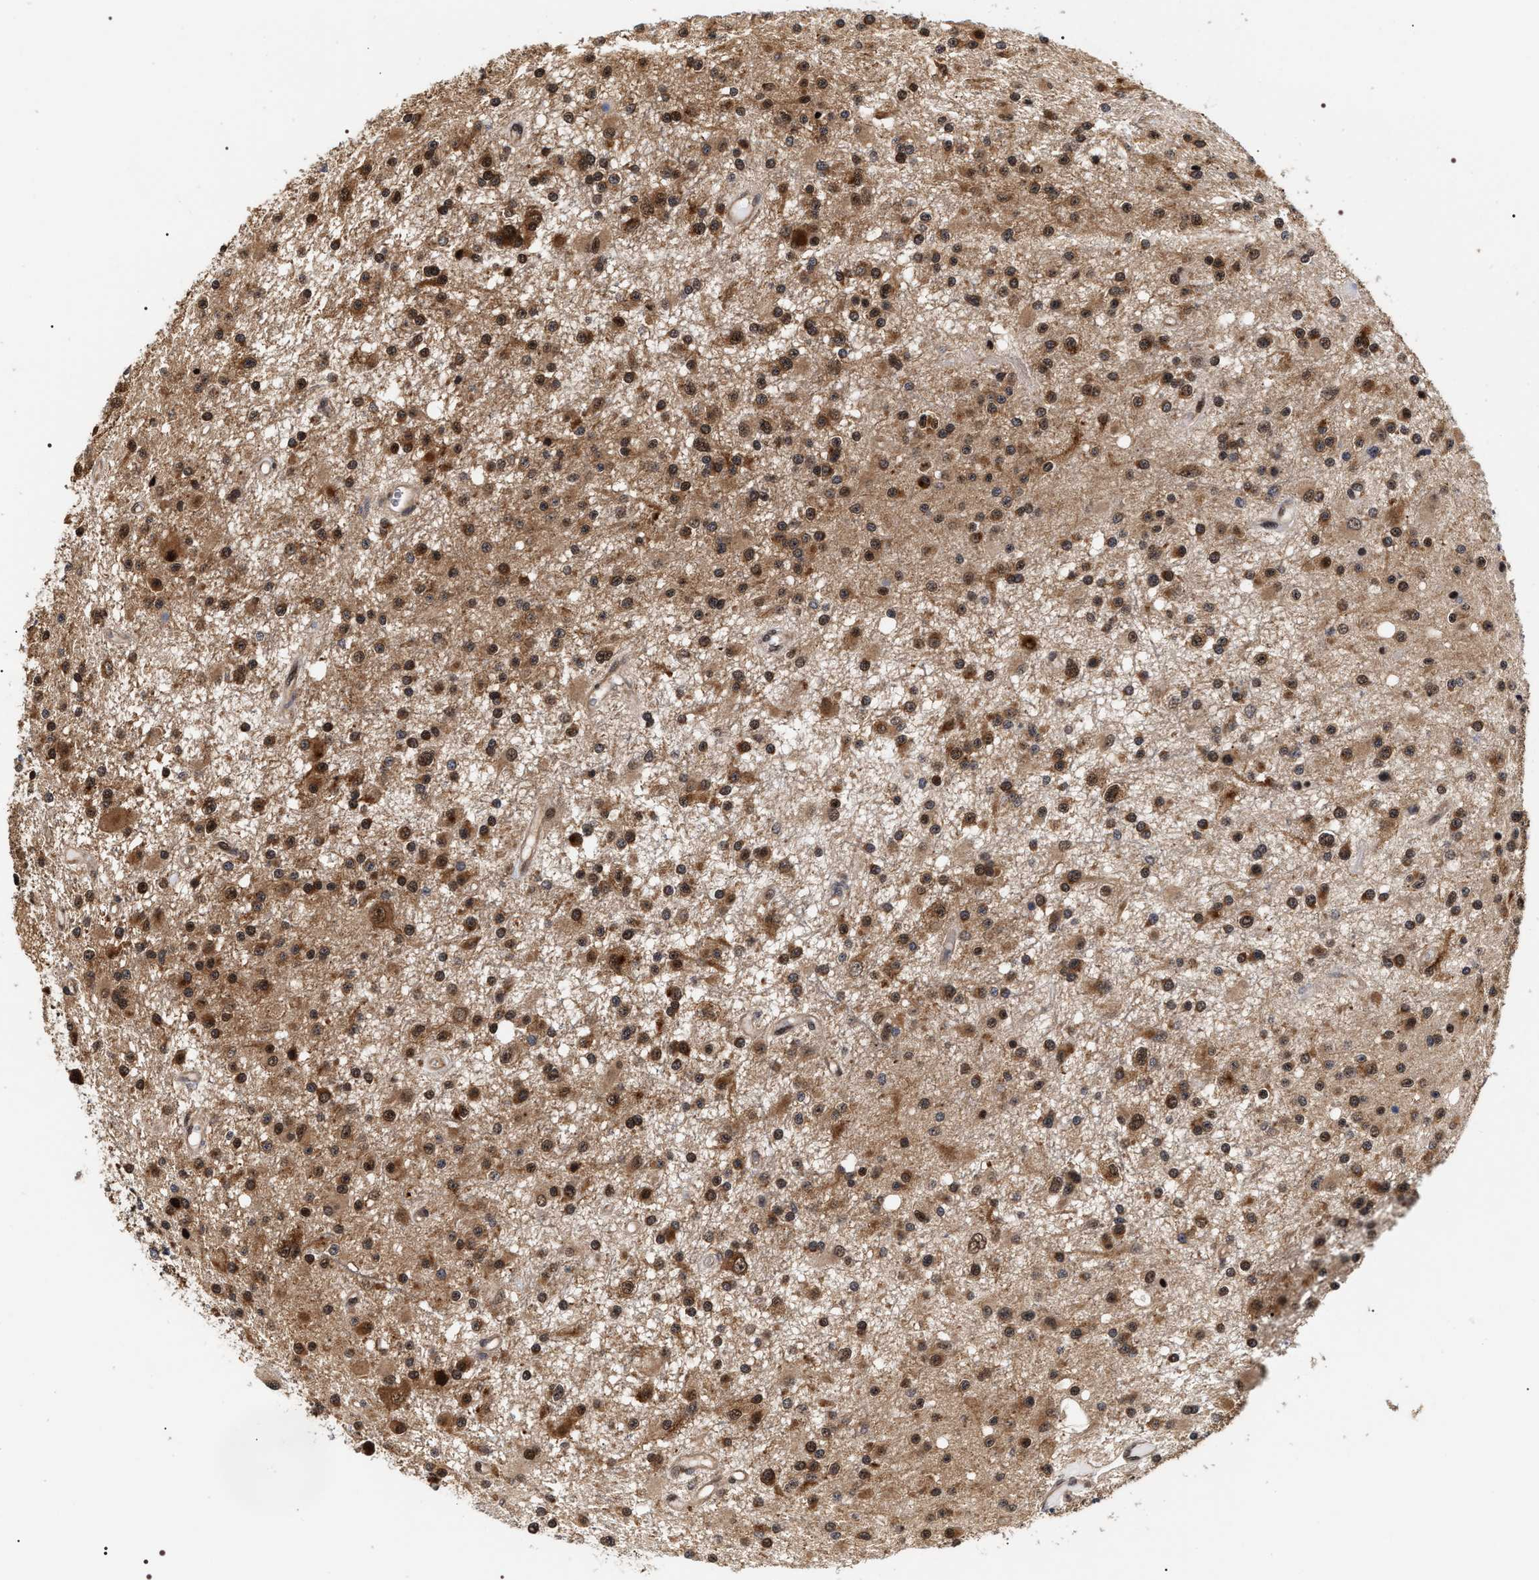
{"staining": {"intensity": "moderate", "quantity": ">75%", "location": "cytoplasmic/membranous,nuclear"}, "tissue": "glioma", "cell_type": "Tumor cells", "image_type": "cancer", "snomed": [{"axis": "morphology", "description": "Glioma, malignant, Low grade"}, {"axis": "topography", "description": "Brain"}], "caption": "An immunohistochemistry photomicrograph of neoplastic tissue is shown. Protein staining in brown labels moderate cytoplasmic/membranous and nuclear positivity in malignant low-grade glioma within tumor cells.", "gene": "BAG6", "patient": {"sex": "male", "age": 58}}